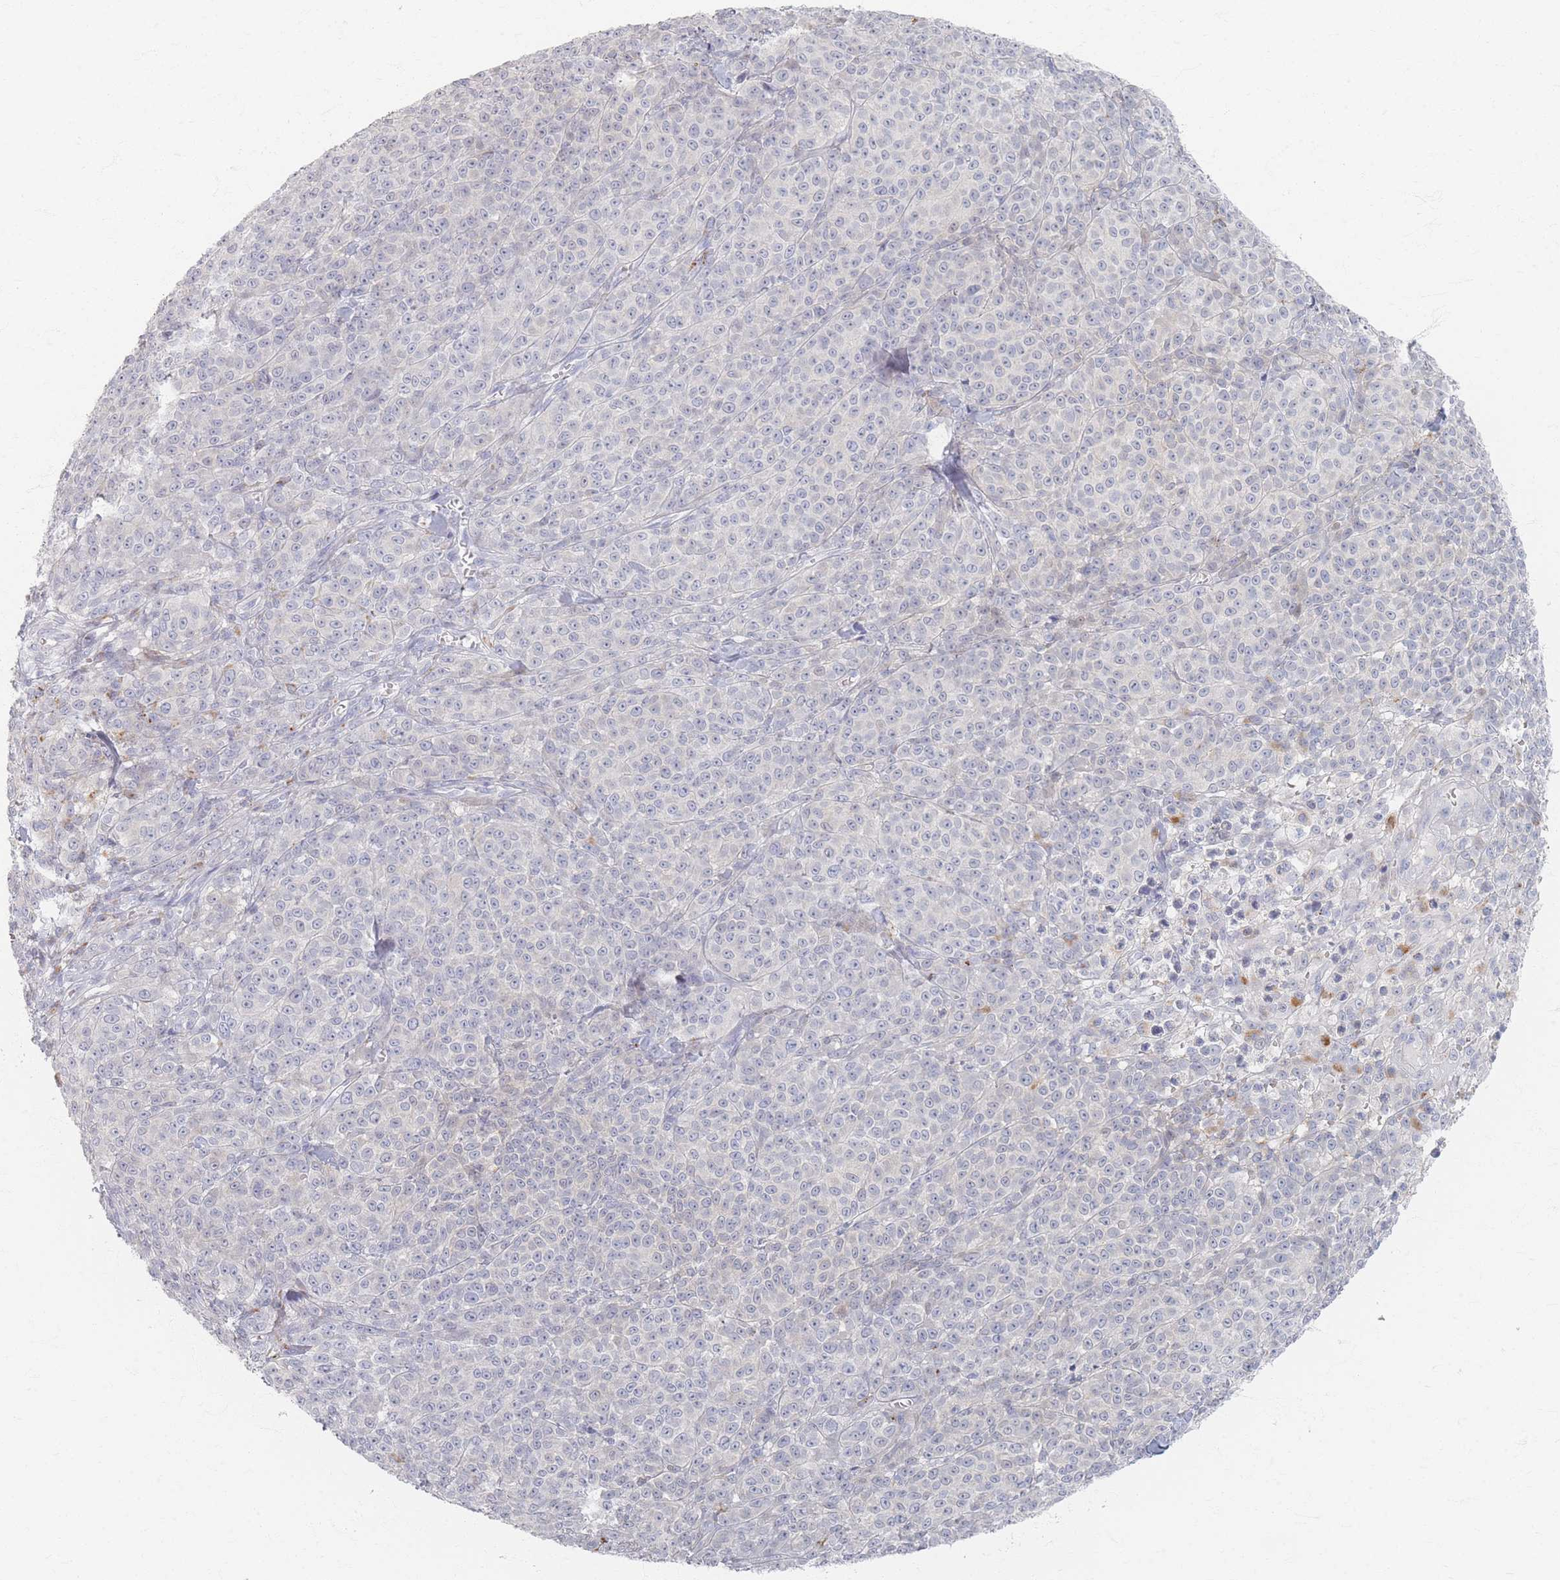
{"staining": {"intensity": "negative", "quantity": "none", "location": "none"}, "tissue": "melanoma", "cell_type": "Tumor cells", "image_type": "cancer", "snomed": [{"axis": "morphology", "description": "Normal tissue, NOS"}, {"axis": "morphology", "description": "Malignant melanoma, NOS"}, {"axis": "topography", "description": "Skin"}], "caption": "This is an immunohistochemistry (IHC) histopathology image of melanoma. There is no positivity in tumor cells.", "gene": "SLC2A11", "patient": {"sex": "female", "age": 34}}